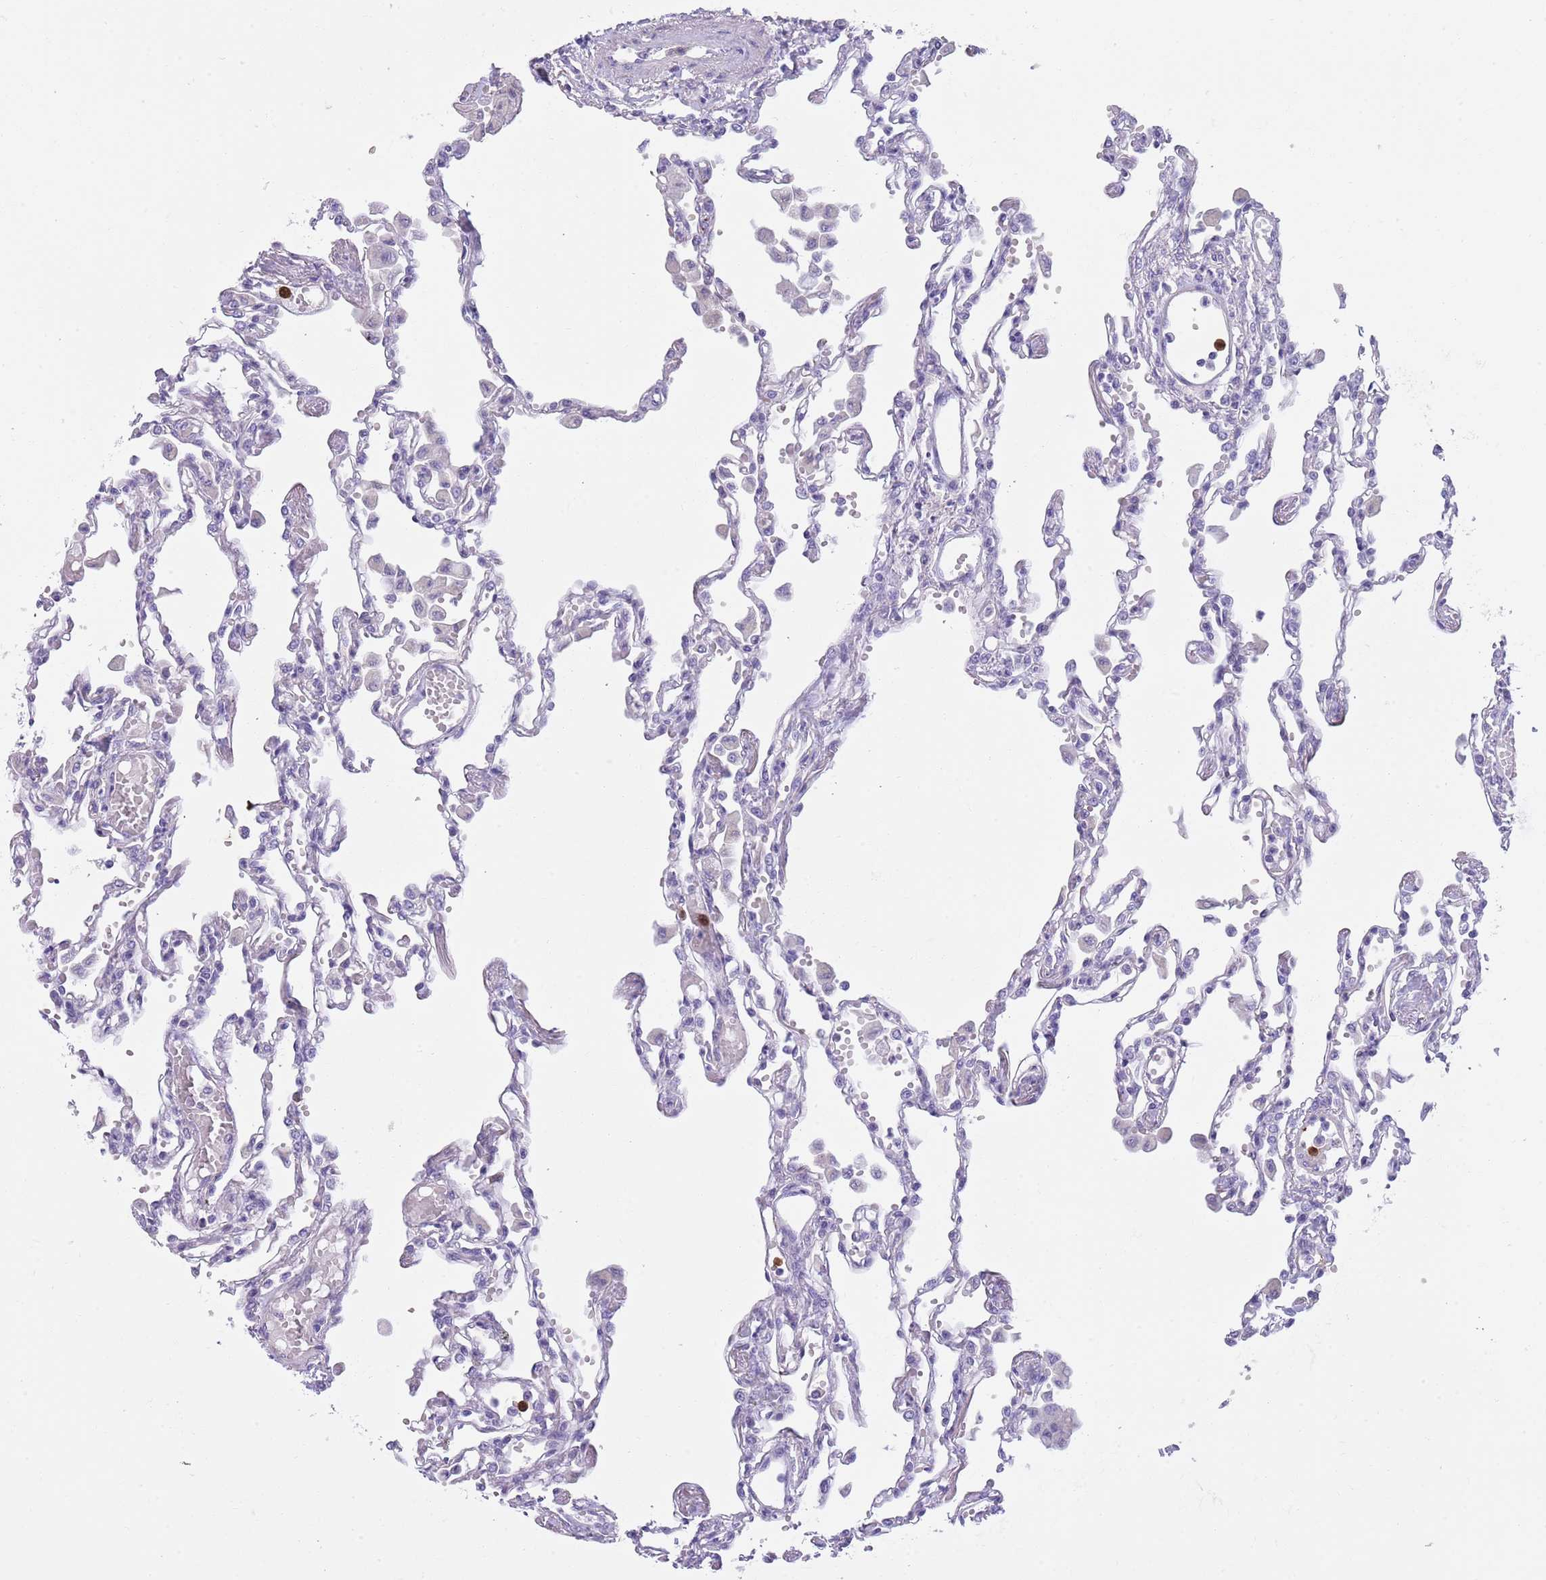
{"staining": {"intensity": "negative", "quantity": "none", "location": "none"}, "tissue": "lung", "cell_type": "Alveolar cells", "image_type": "normal", "snomed": [{"axis": "morphology", "description": "Normal tissue, NOS"}, {"axis": "topography", "description": "Bronchus"}, {"axis": "topography", "description": "Lung"}], "caption": "Benign lung was stained to show a protein in brown. There is no significant positivity in alveolar cells.", "gene": "TSGA13", "patient": {"sex": "female", "age": 49}}